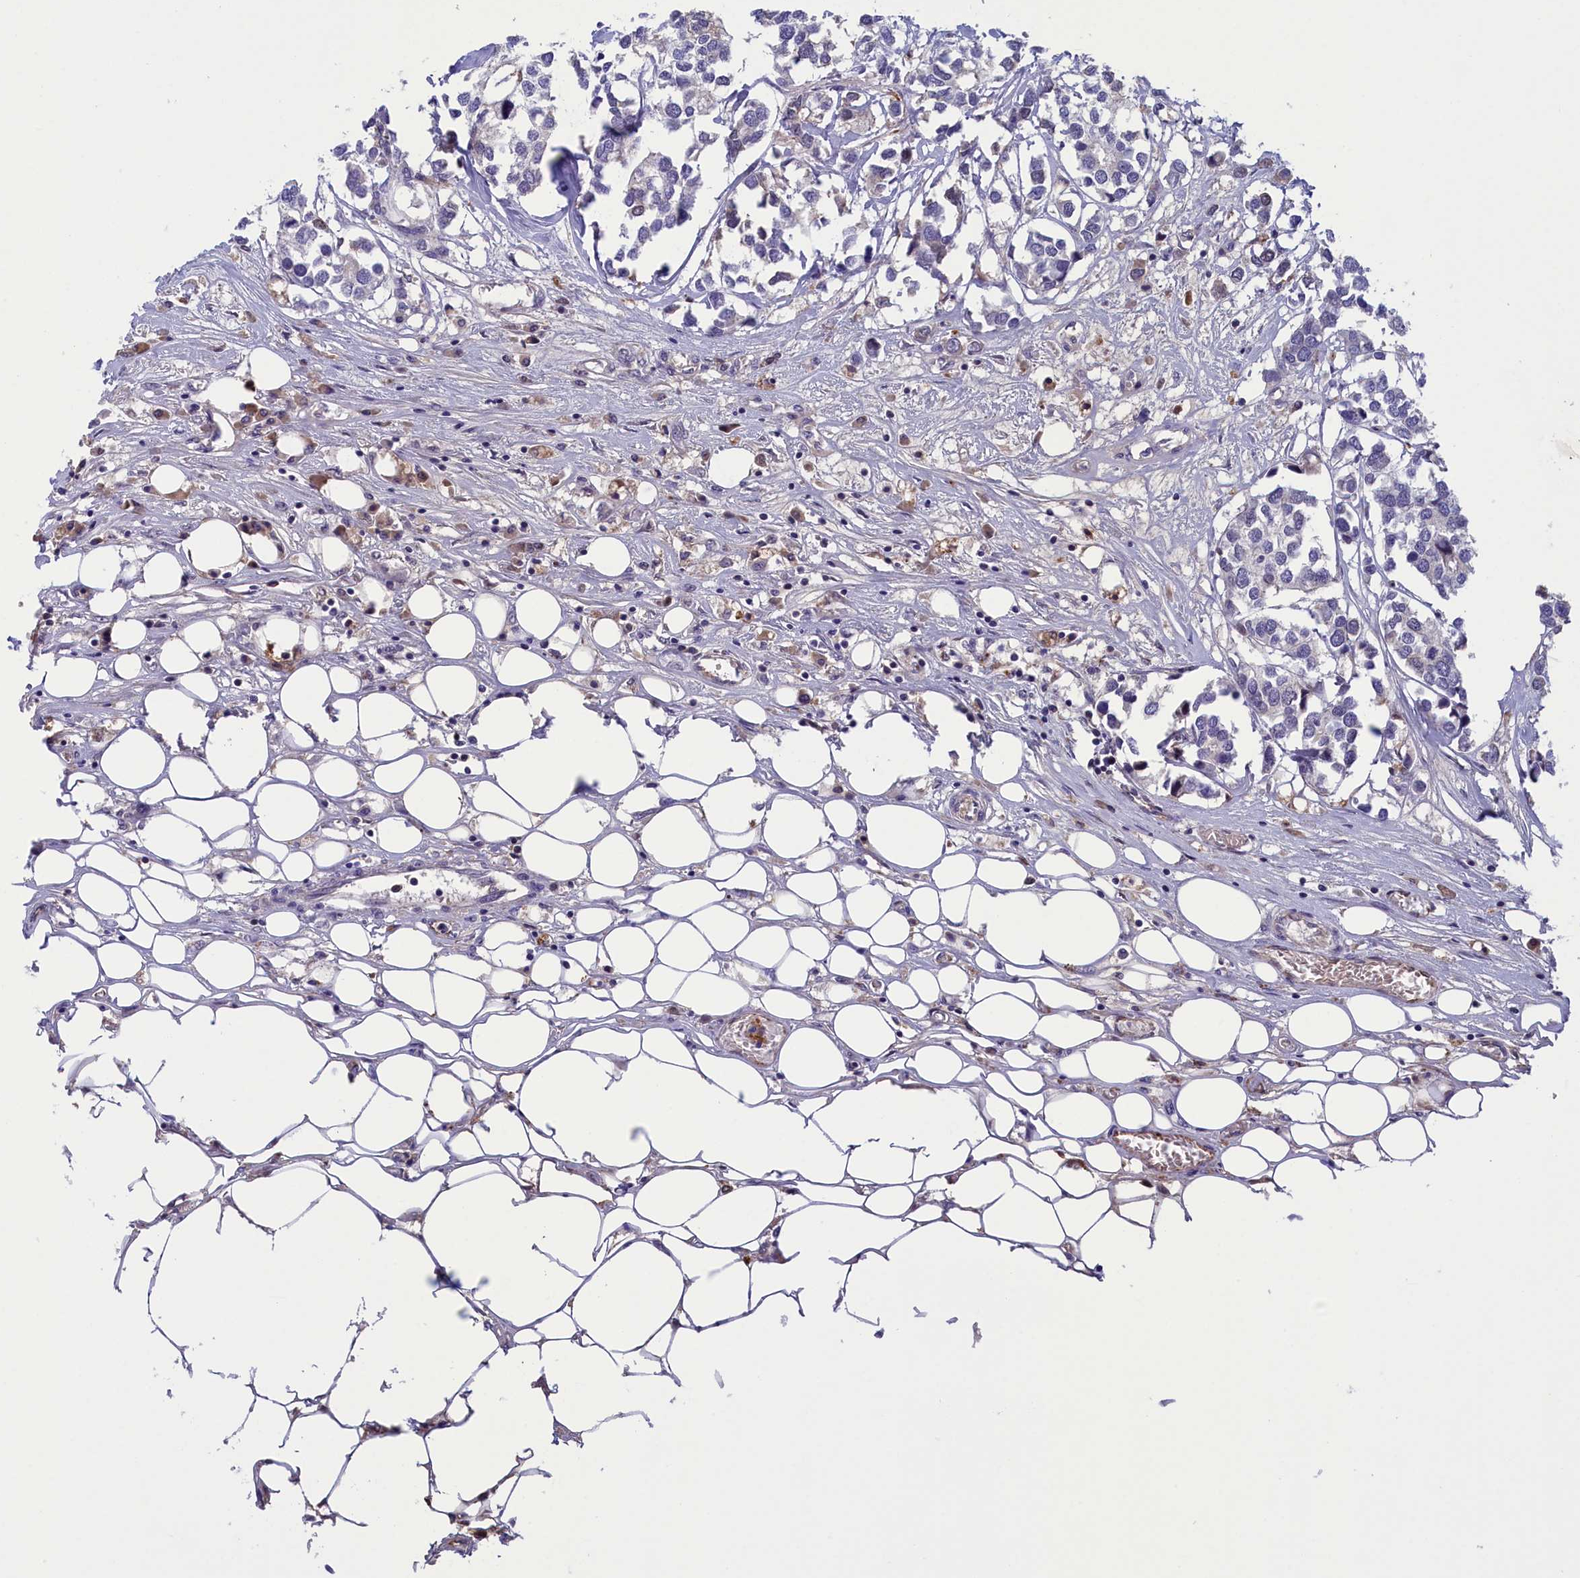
{"staining": {"intensity": "negative", "quantity": "none", "location": "none"}, "tissue": "breast cancer", "cell_type": "Tumor cells", "image_type": "cancer", "snomed": [{"axis": "morphology", "description": "Duct carcinoma"}, {"axis": "topography", "description": "Breast"}], "caption": "Immunohistochemistry (IHC) photomicrograph of human breast invasive ductal carcinoma stained for a protein (brown), which demonstrates no expression in tumor cells. (Stains: DAB (3,3'-diaminobenzidine) immunohistochemistry (IHC) with hematoxylin counter stain, Microscopy: brightfield microscopy at high magnification).", "gene": "STYX", "patient": {"sex": "female", "age": 83}}